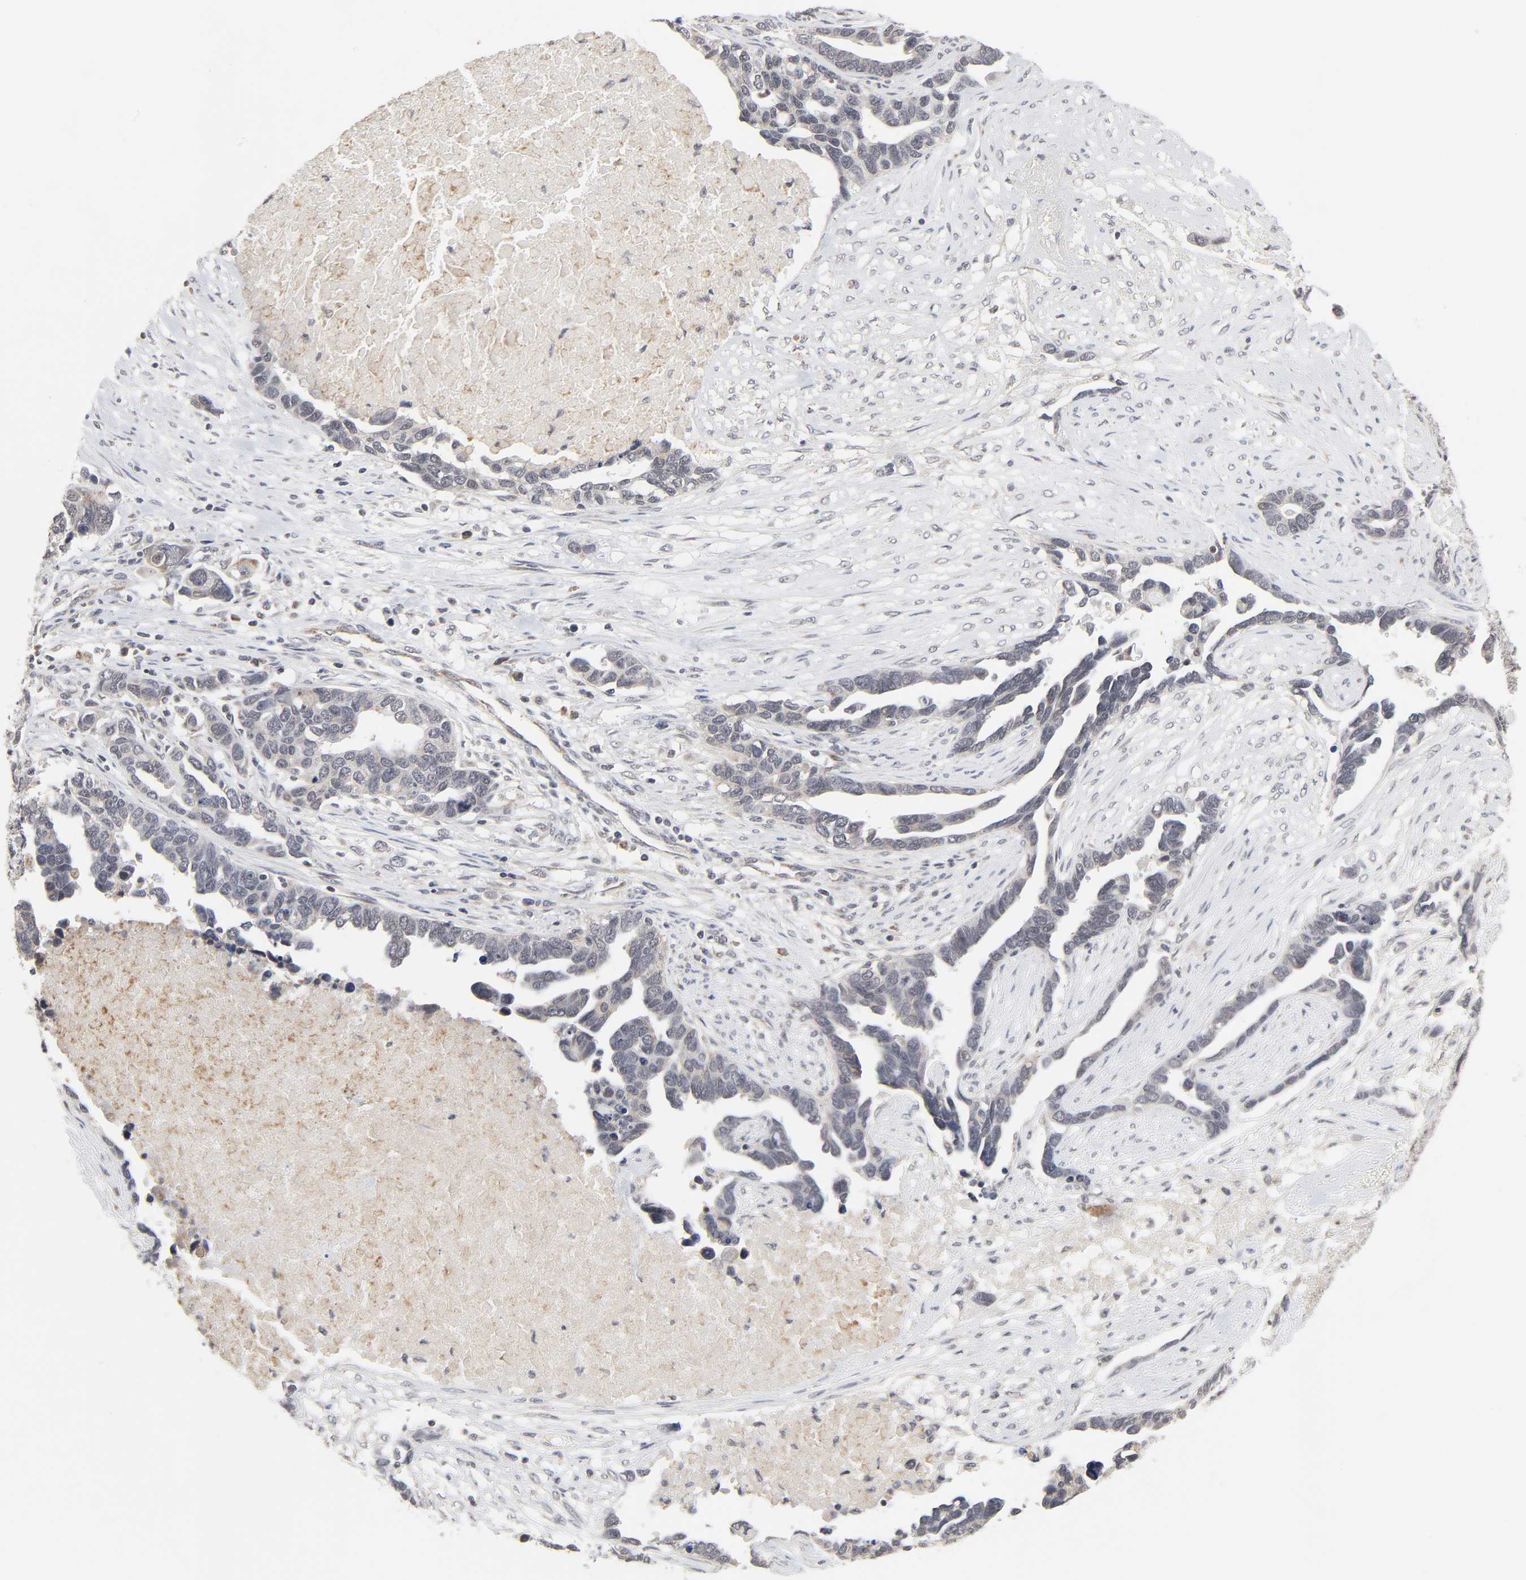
{"staining": {"intensity": "moderate", "quantity": "<25%", "location": "cytoplasmic/membranous"}, "tissue": "ovarian cancer", "cell_type": "Tumor cells", "image_type": "cancer", "snomed": [{"axis": "morphology", "description": "Cystadenocarcinoma, serous, NOS"}, {"axis": "topography", "description": "Ovary"}], "caption": "The micrograph displays a brown stain indicating the presence of a protein in the cytoplasmic/membranous of tumor cells in ovarian cancer (serous cystadenocarcinoma). (DAB IHC with brightfield microscopy, high magnification).", "gene": "AUH", "patient": {"sex": "female", "age": 54}}